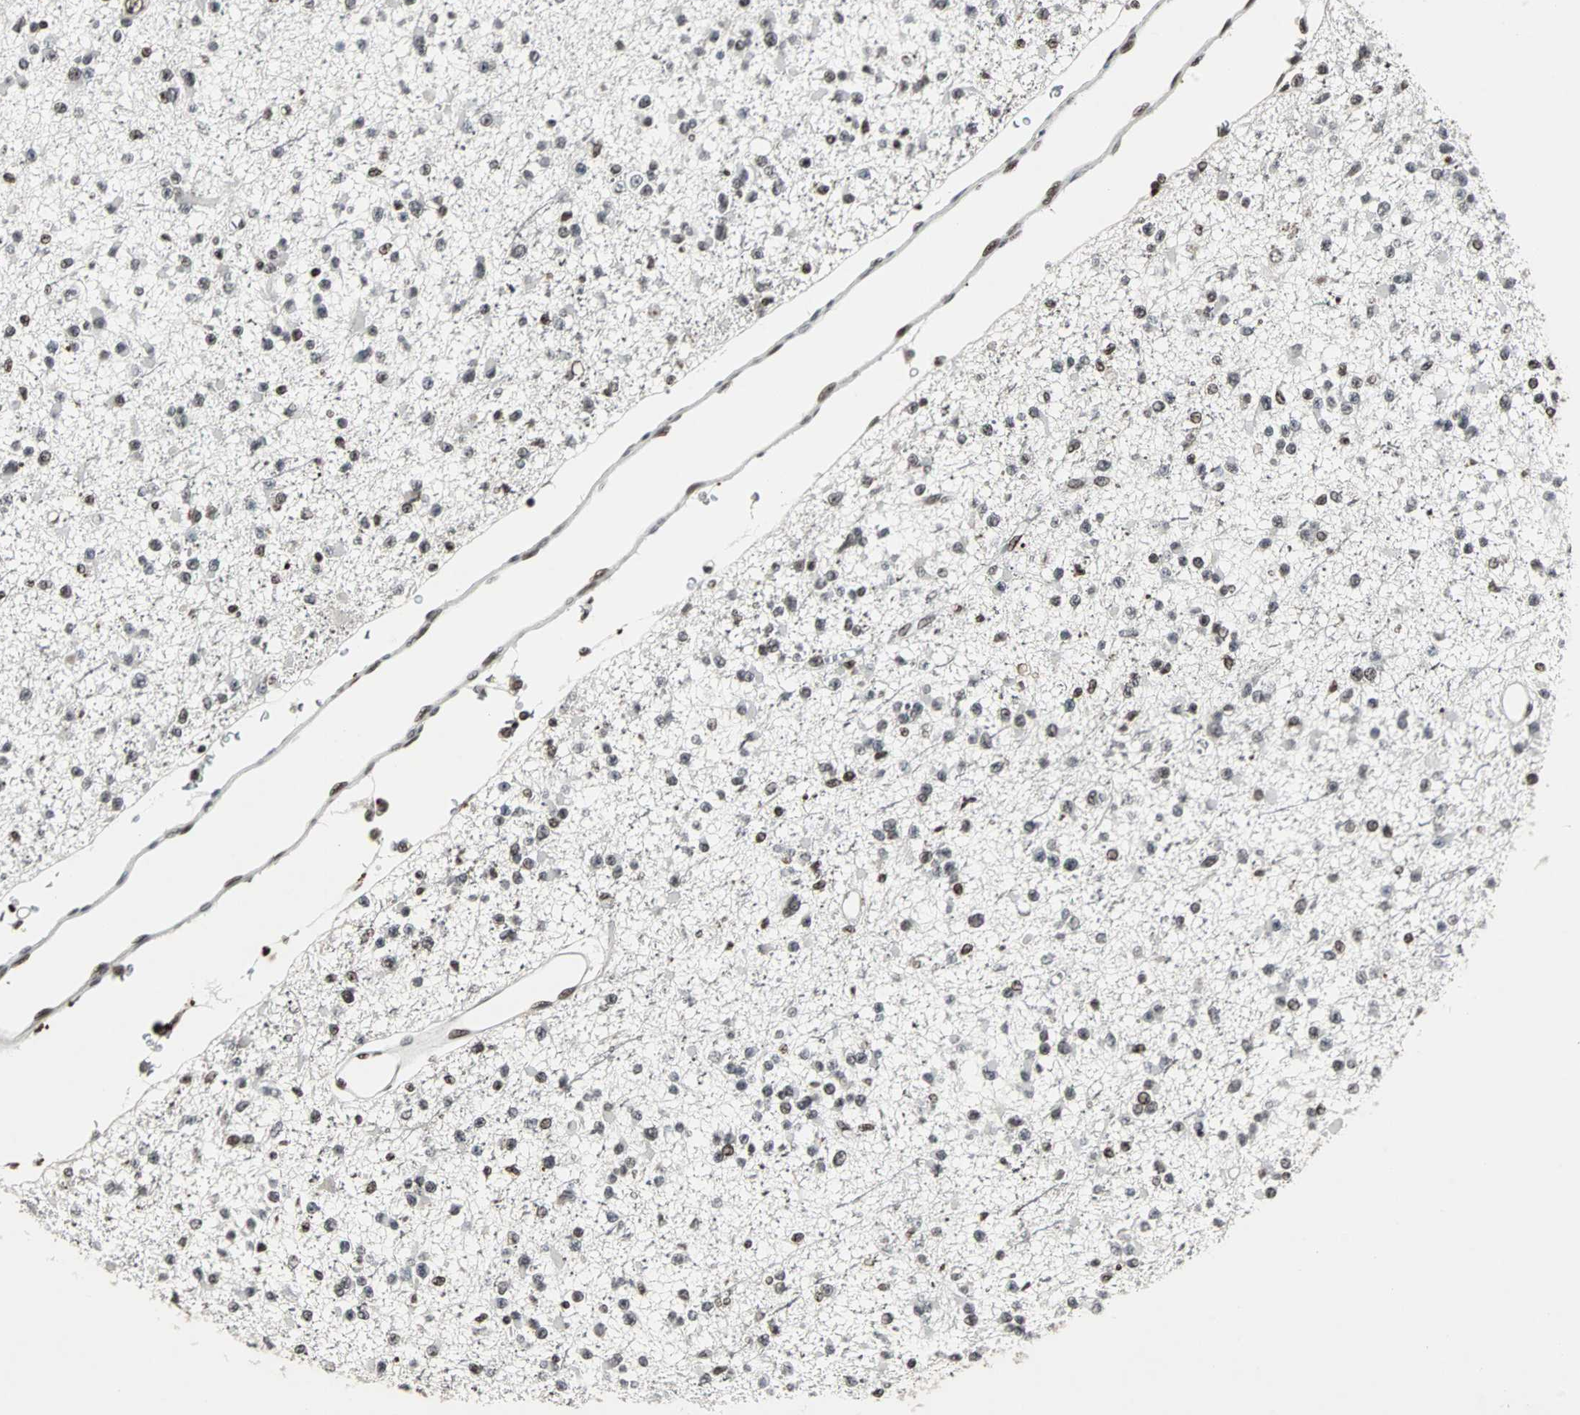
{"staining": {"intensity": "moderate", "quantity": "25%-75%", "location": "nuclear"}, "tissue": "glioma", "cell_type": "Tumor cells", "image_type": "cancer", "snomed": [{"axis": "morphology", "description": "Glioma, malignant, Low grade"}, {"axis": "topography", "description": "Brain"}], "caption": "Low-grade glioma (malignant) tissue reveals moderate nuclear positivity in about 25%-75% of tumor cells, visualized by immunohistochemistry.", "gene": "PNKP", "patient": {"sex": "female", "age": 22}}